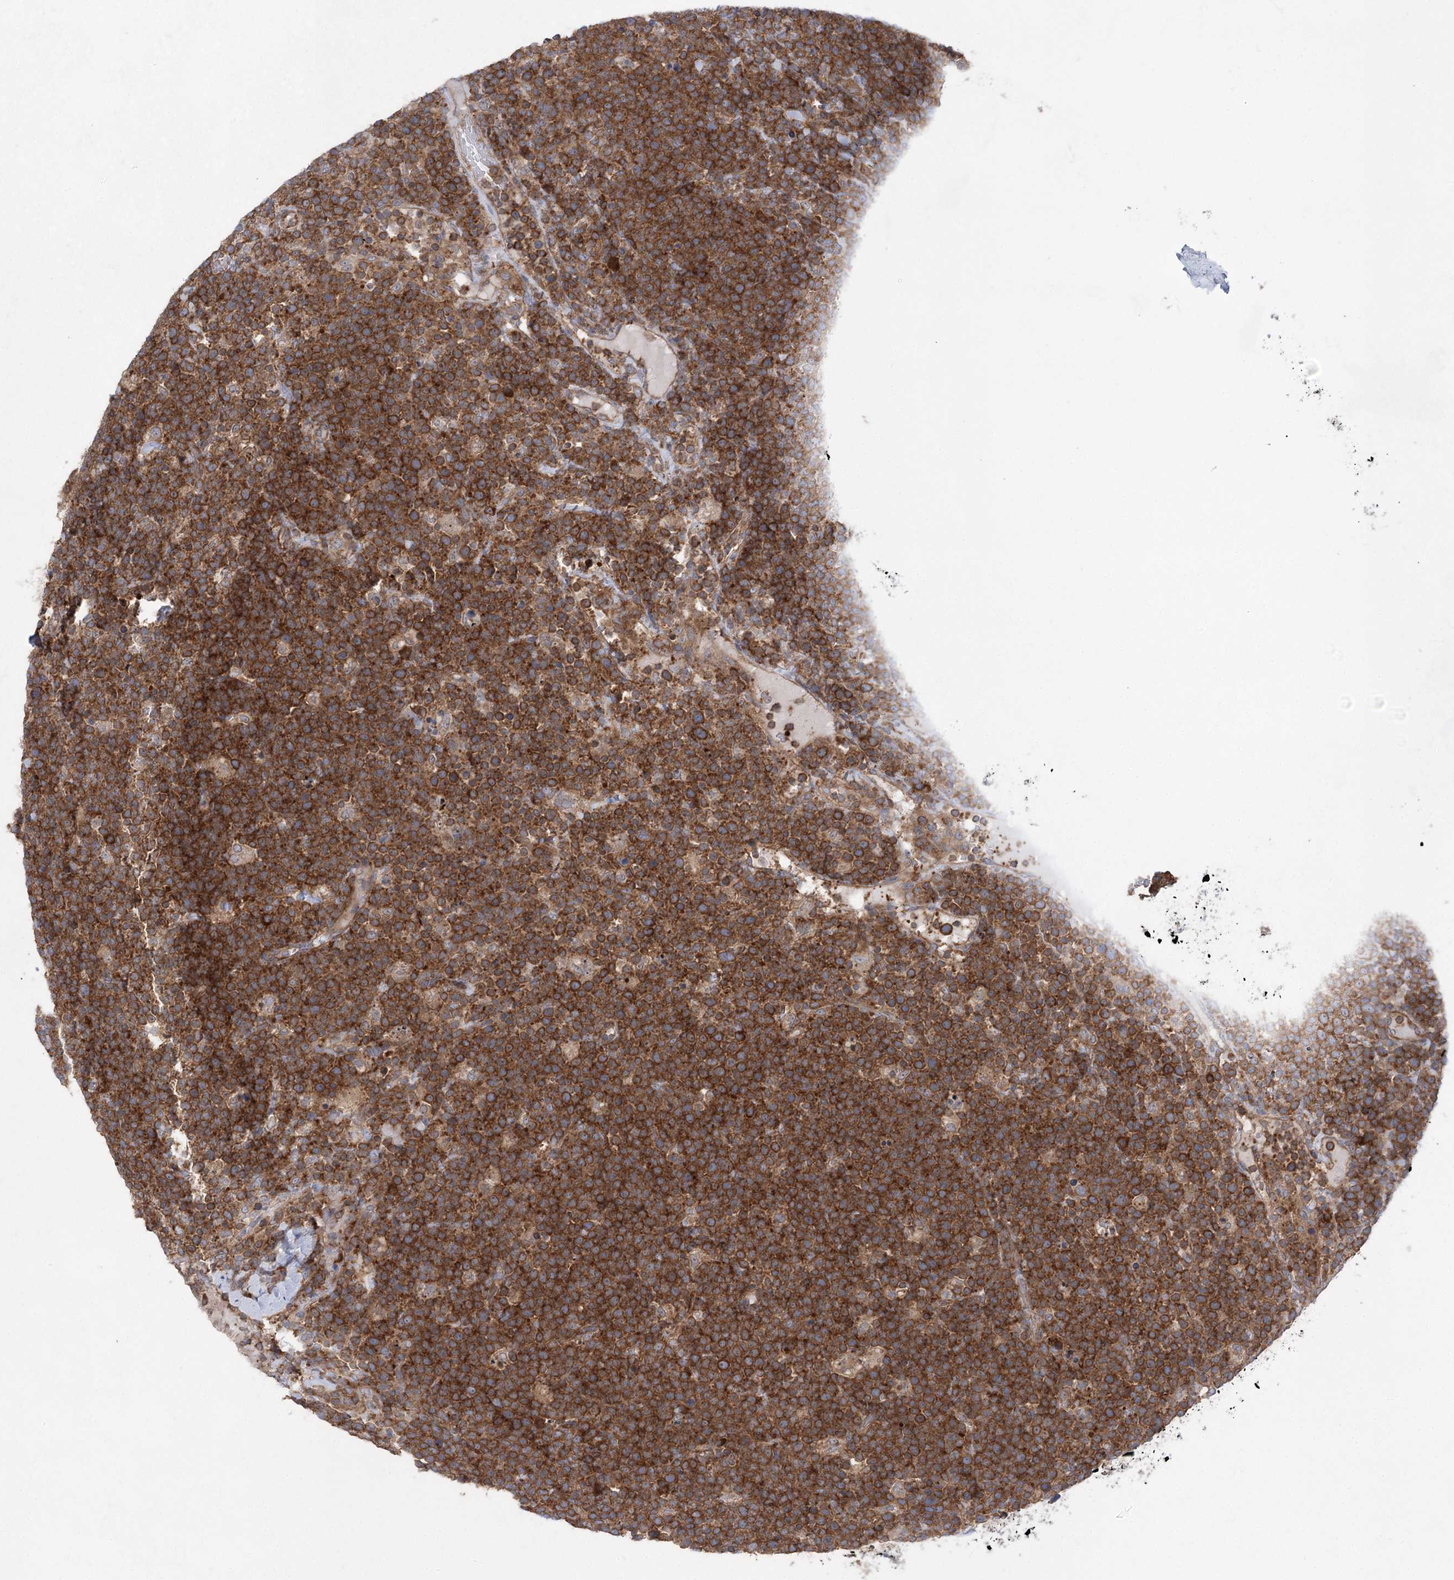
{"staining": {"intensity": "strong", "quantity": ">75%", "location": "cytoplasmic/membranous"}, "tissue": "lymphoma", "cell_type": "Tumor cells", "image_type": "cancer", "snomed": [{"axis": "morphology", "description": "Malignant lymphoma, non-Hodgkin's type, High grade"}, {"axis": "topography", "description": "Lymph node"}], "caption": "A high amount of strong cytoplasmic/membranous staining is identified in approximately >75% of tumor cells in high-grade malignant lymphoma, non-Hodgkin's type tissue.", "gene": "EIF3A", "patient": {"sex": "male", "age": 61}}